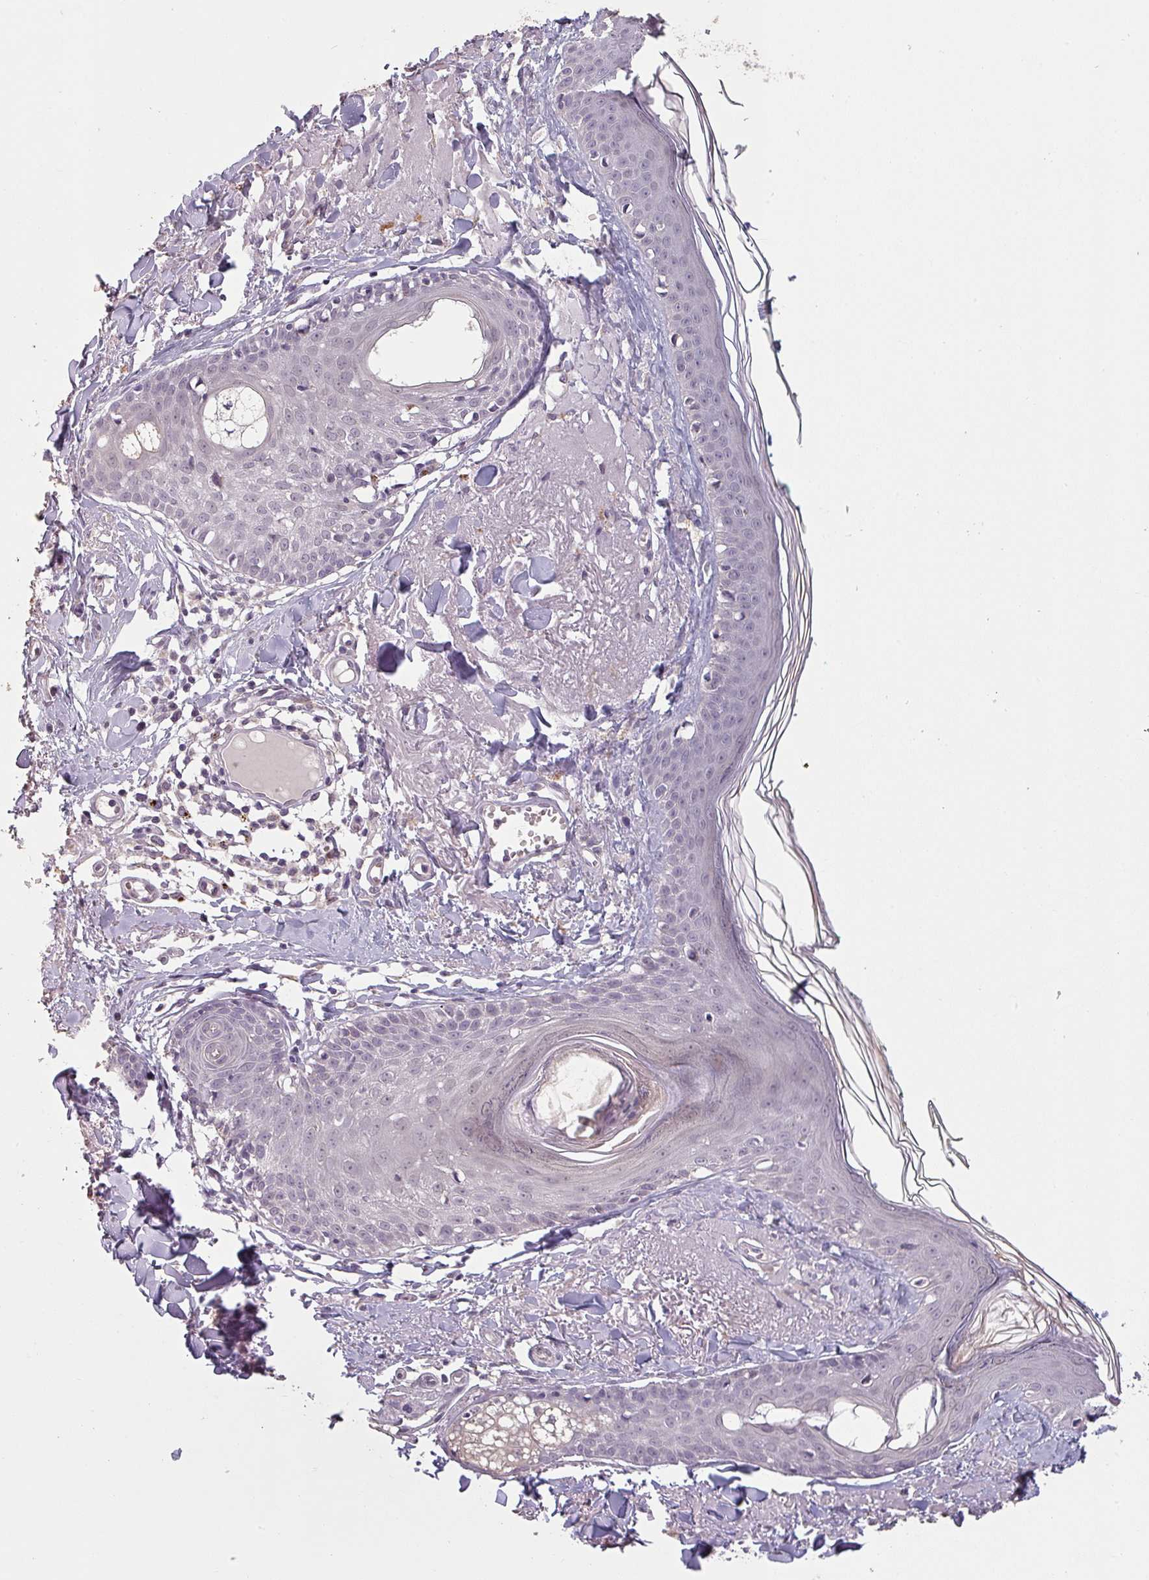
{"staining": {"intensity": "negative", "quantity": "none", "location": "none"}, "tissue": "skin", "cell_type": "Fibroblasts", "image_type": "normal", "snomed": [{"axis": "morphology", "description": "Normal tissue, NOS"}, {"axis": "morphology", "description": "Malignant melanoma, NOS"}, {"axis": "topography", "description": "Skin"}], "caption": "High magnification brightfield microscopy of normal skin stained with DAB (brown) and counterstained with hematoxylin (blue): fibroblasts show no significant staining. (DAB (3,3'-diaminobenzidine) IHC visualized using brightfield microscopy, high magnification).", "gene": "LYPLA1", "patient": {"sex": "male", "age": 80}}